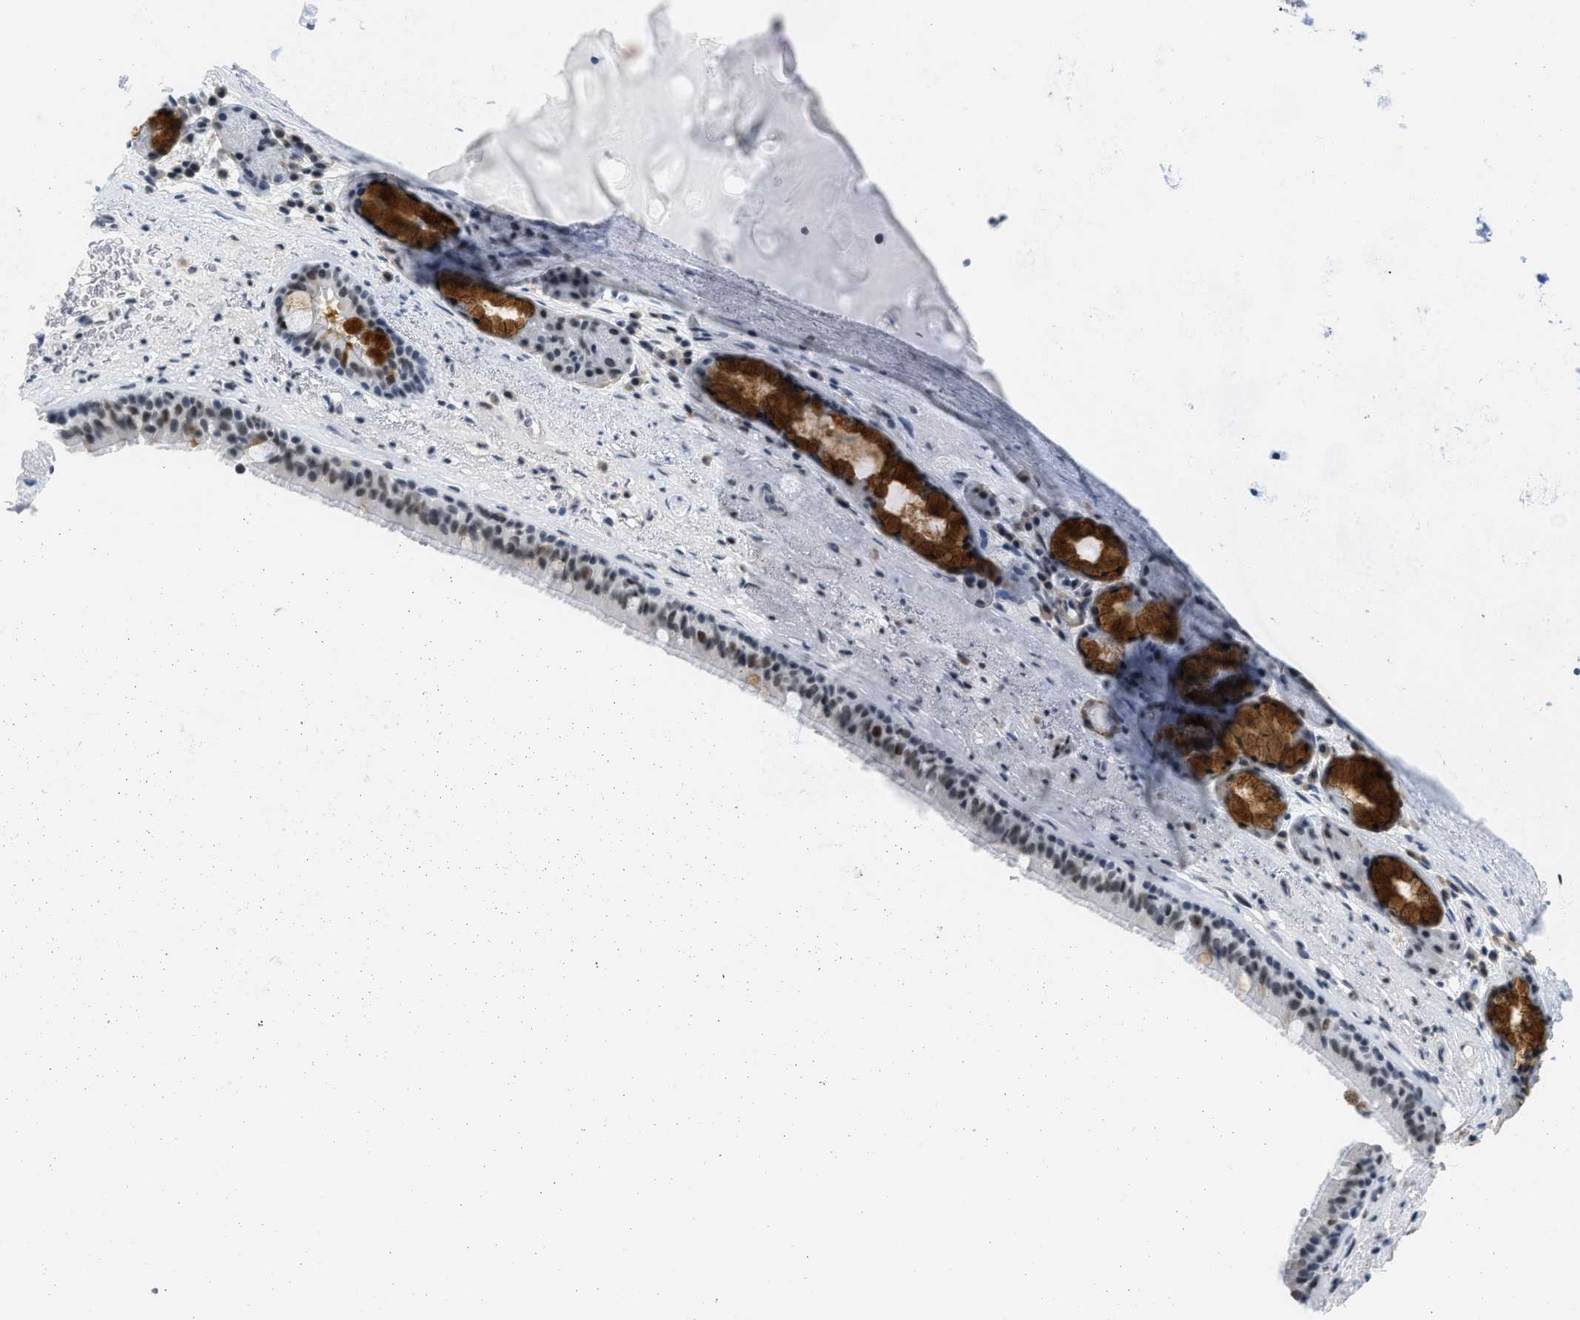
{"staining": {"intensity": "moderate", "quantity": ">75%", "location": "cytoplasmic/membranous,nuclear"}, "tissue": "bronchus", "cell_type": "Respiratory epithelial cells", "image_type": "normal", "snomed": [{"axis": "morphology", "description": "Normal tissue, NOS"}, {"axis": "topography", "description": "Cartilage tissue"}], "caption": "Immunohistochemistry photomicrograph of unremarkable bronchus: bronchus stained using immunohistochemistry (IHC) shows medium levels of moderate protein expression localized specifically in the cytoplasmic/membranous,nuclear of respiratory epithelial cells, appearing as a cytoplasmic/membranous,nuclear brown color.", "gene": "SCAF4", "patient": {"sex": "female", "age": 63}}